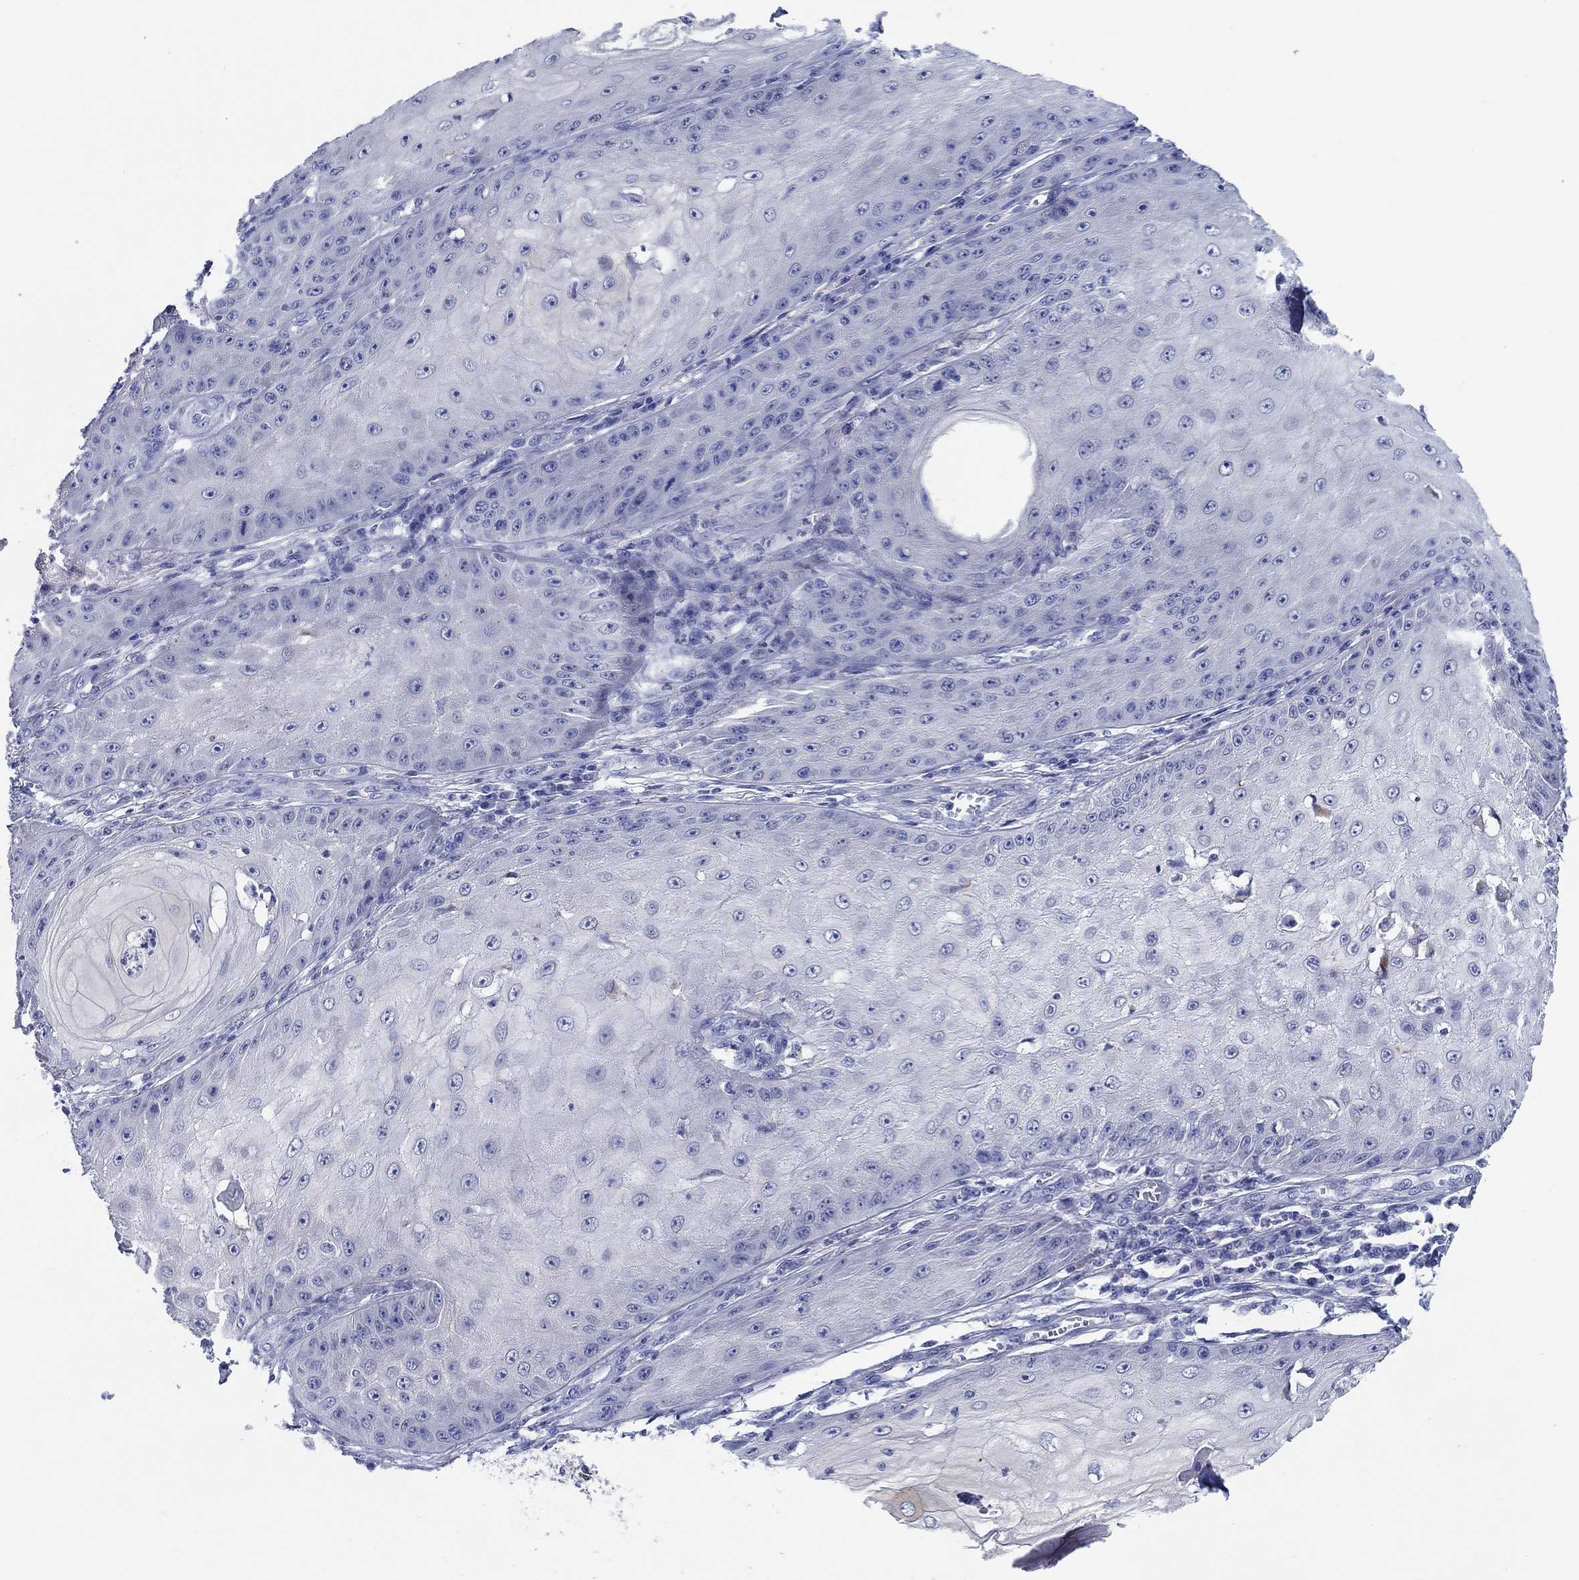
{"staining": {"intensity": "negative", "quantity": "none", "location": "none"}, "tissue": "skin cancer", "cell_type": "Tumor cells", "image_type": "cancer", "snomed": [{"axis": "morphology", "description": "Squamous cell carcinoma, NOS"}, {"axis": "topography", "description": "Skin"}], "caption": "IHC photomicrograph of human skin squamous cell carcinoma stained for a protein (brown), which reveals no staining in tumor cells.", "gene": "RAP1GAP", "patient": {"sex": "male", "age": 70}}